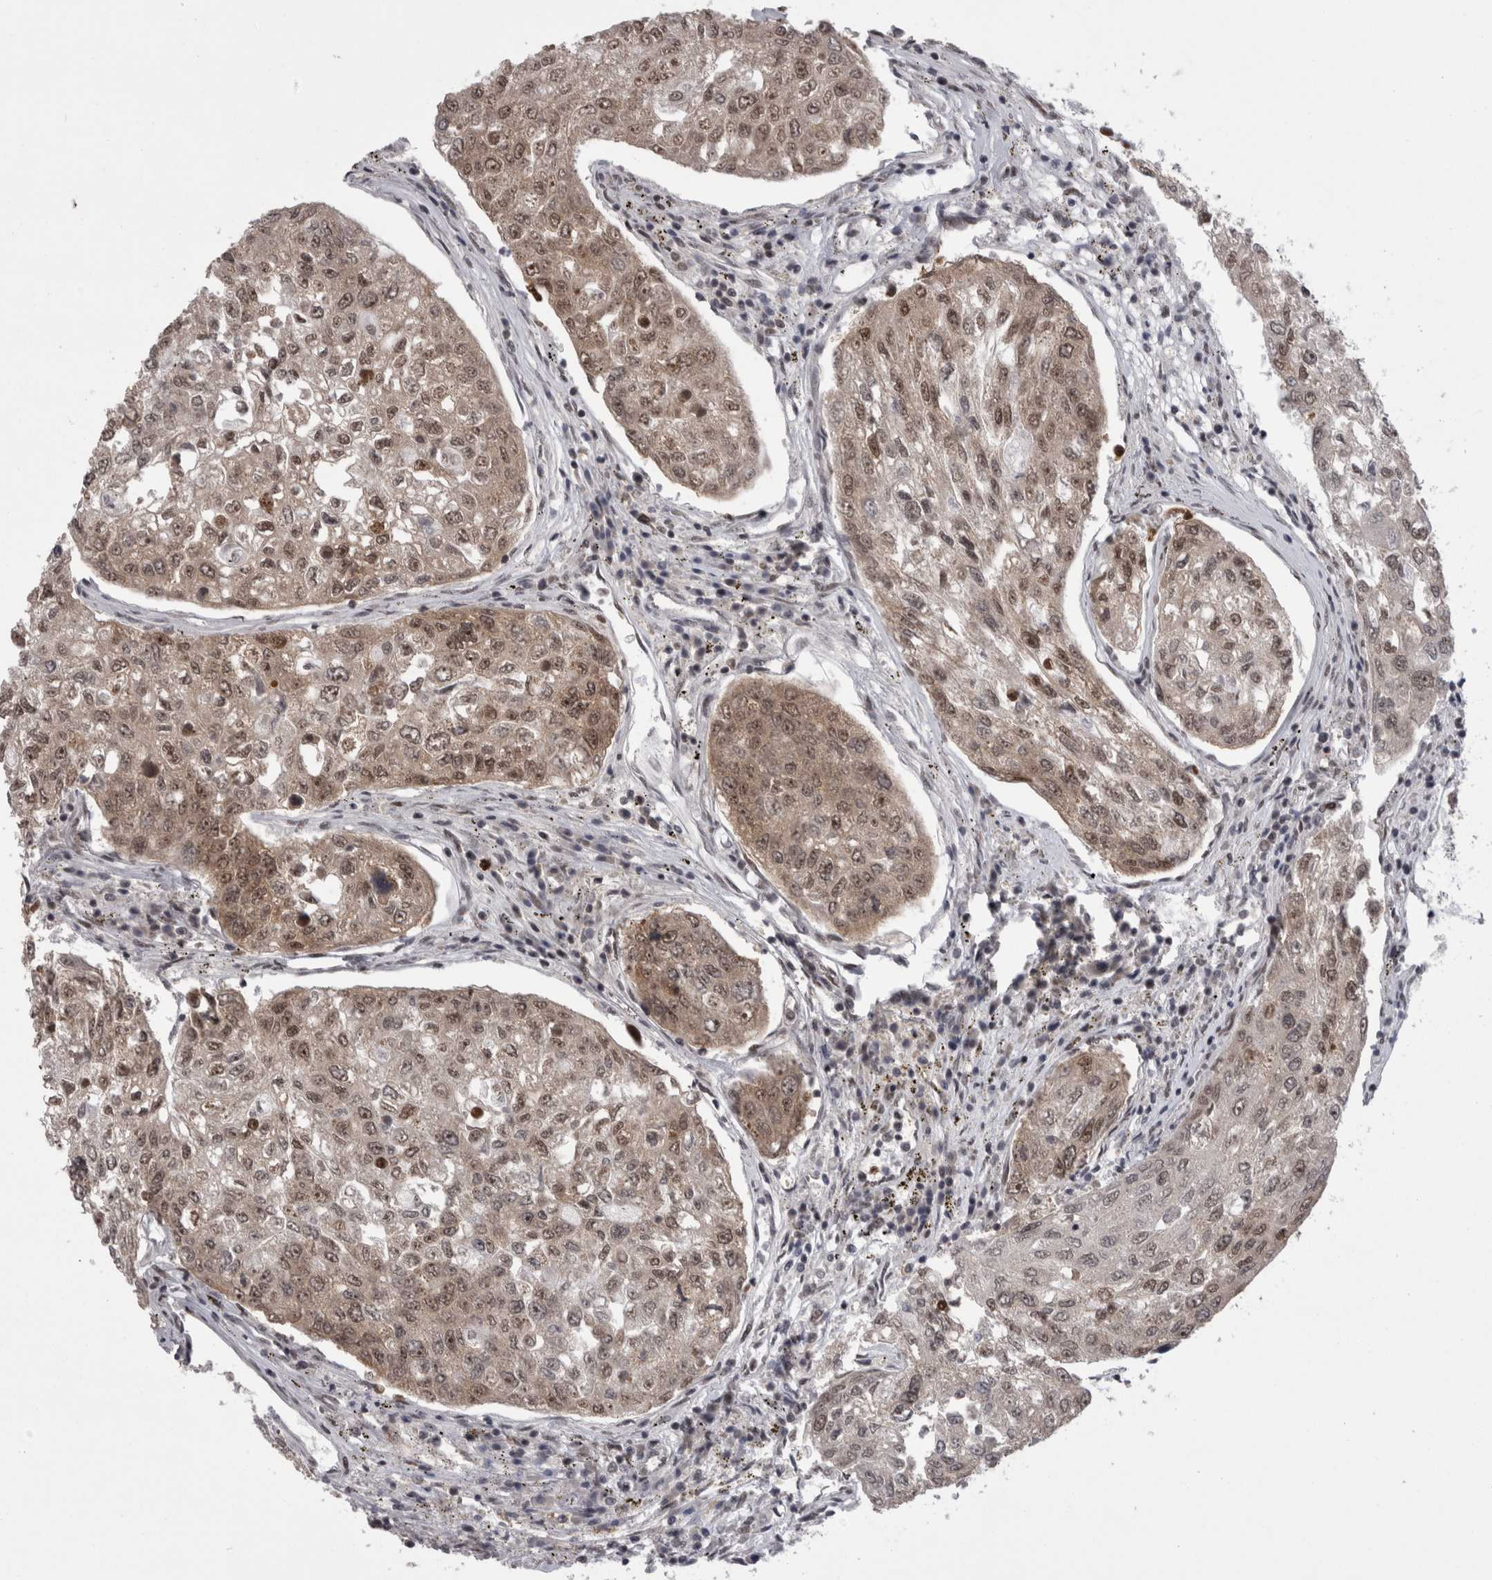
{"staining": {"intensity": "weak", "quantity": ">75%", "location": "cytoplasmic/membranous,nuclear"}, "tissue": "urothelial cancer", "cell_type": "Tumor cells", "image_type": "cancer", "snomed": [{"axis": "morphology", "description": "Urothelial carcinoma, High grade"}, {"axis": "topography", "description": "Lymph node"}, {"axis": "topography", "description": "Urinary bladder"}], "caption": "Urothelial cancer was stained to show a protein in brown. There is low levels of weak cytoplasmic/membranous and nuclear expression in approximately >75% of tumor cells.", "gene": "SNRNP40", "patient": {"sex": "male", "age": 51}}